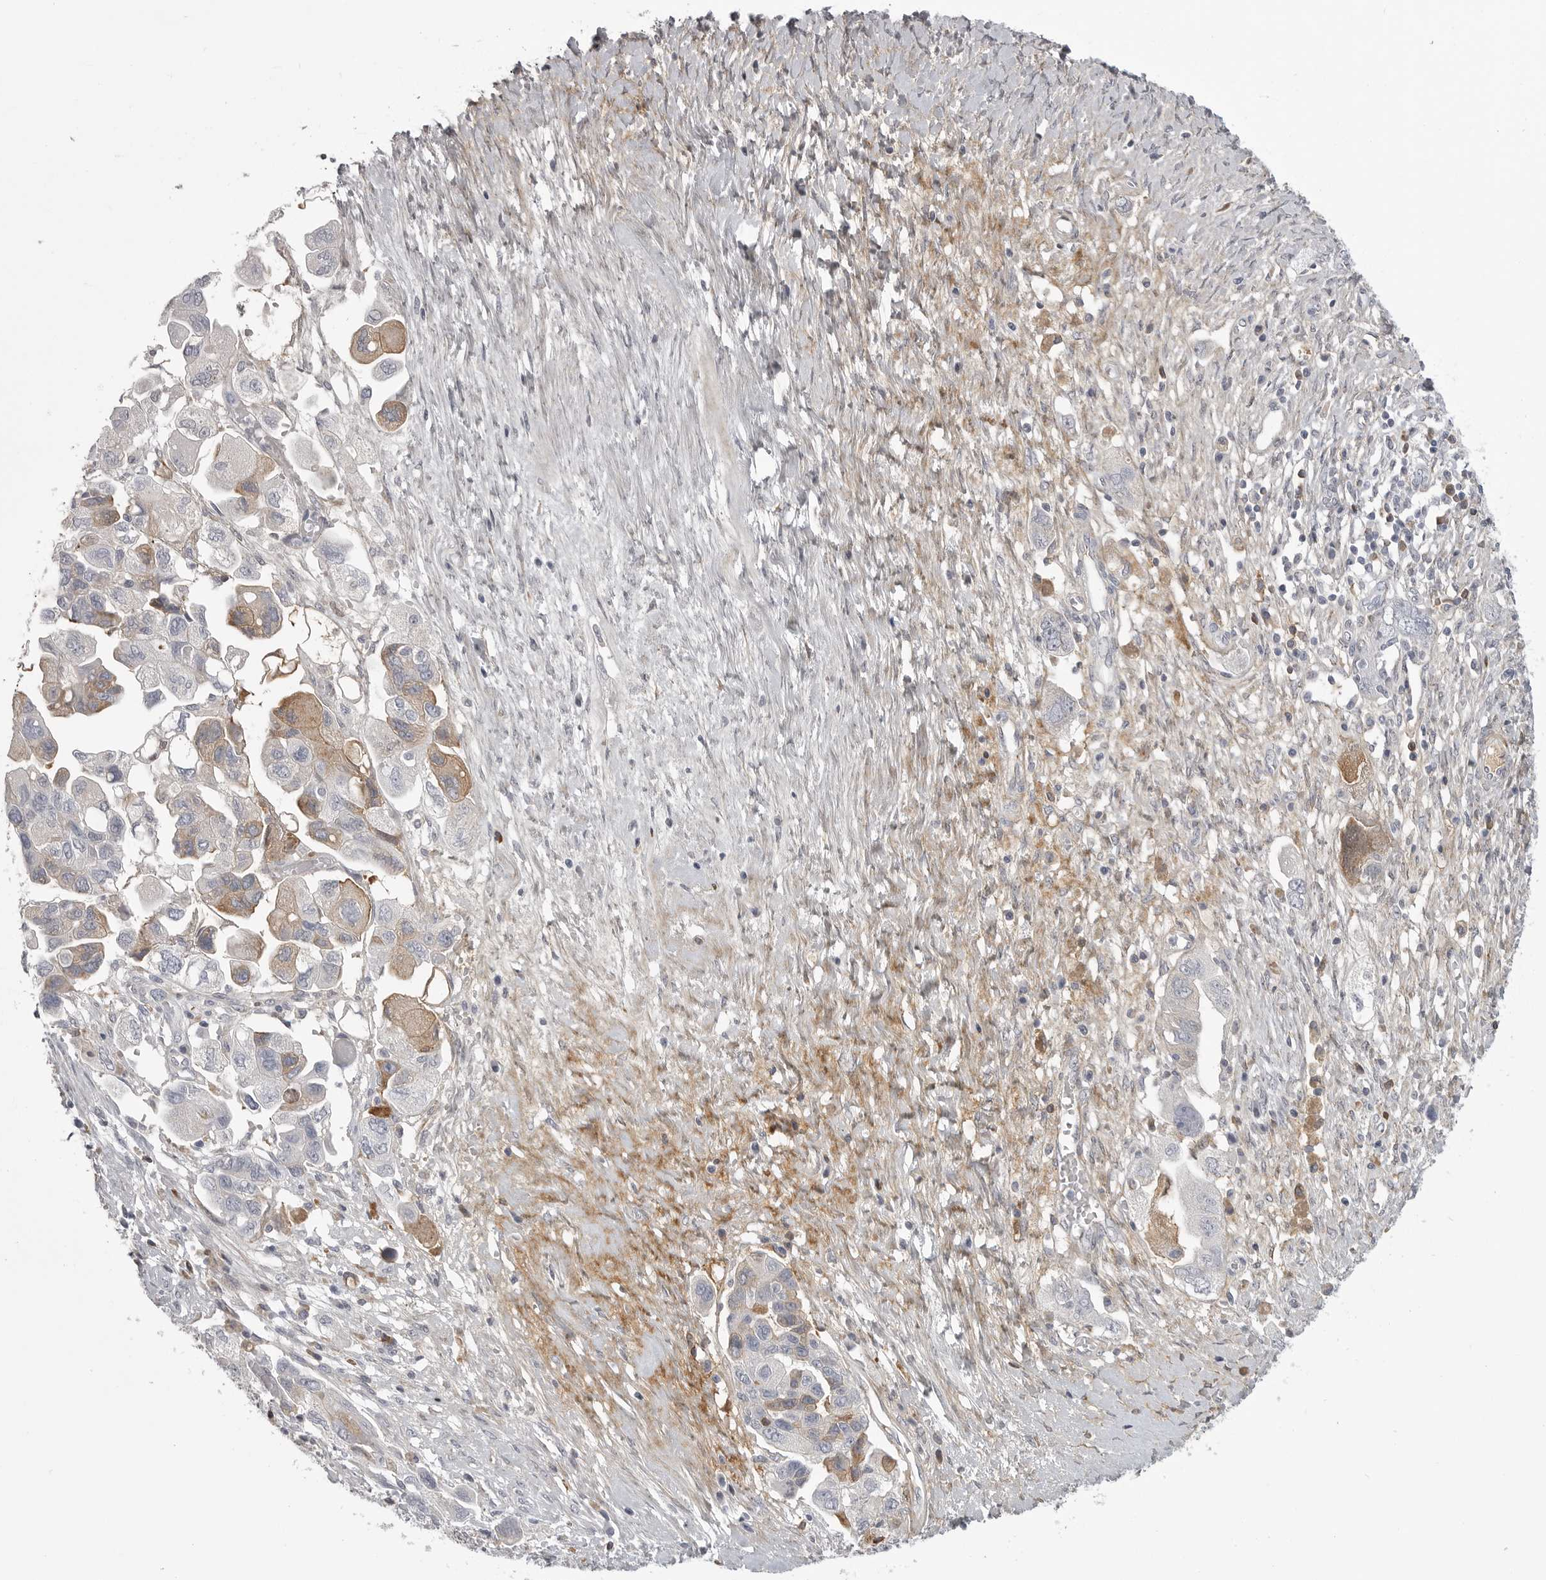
{"staining": {"intensity": "moderate", "quantity": "<25%", "location": "cytoplasmic/membranous"}, "tissue": "ovarian cancer", "cell_type": "Tumor cells", "image_type": "cancer", "snomed": [{"axis": "morphology", "description": "Carcinoma, NOS"}, {"axis": "morphology", "description": "Cystadenocarcinoma, serous, NOS"}, {"axis": "topography", "description": "Ovary"}], "caption": "Carcinoma (ovarian) stained with a protein marker shows moderate staining in tumor cells.", "gene": "SERPING1", "patient": {"sex": "female", "age": 69}}